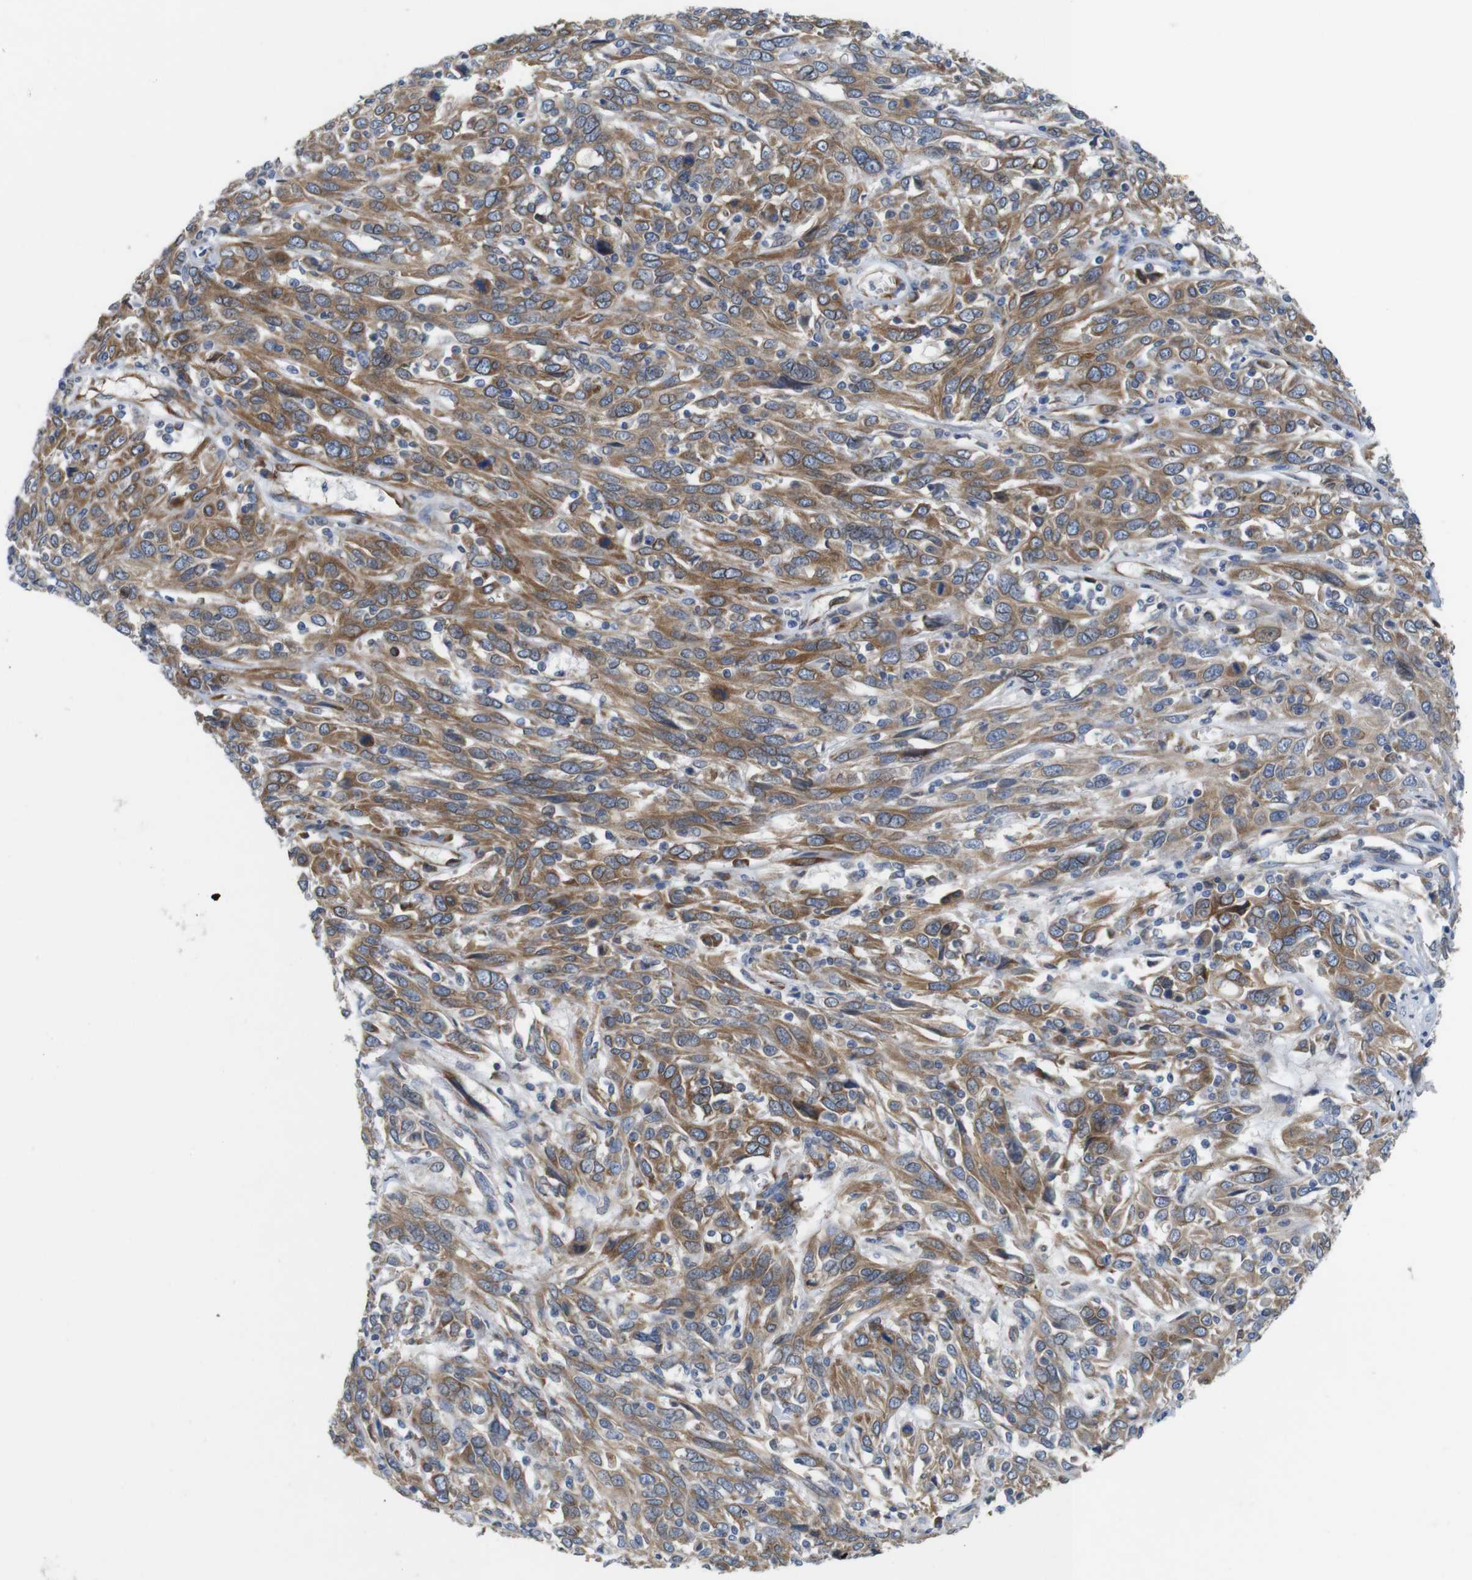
{"staining": {"intensity": "moderate", "quantity": ">75%", "location": "cytoplasmic/membranous"}, "tissue": "cervical cancer", "cell_type": "Tumor cells", "image_type": "cancer", "snomed": [{"axis": "morphology", "description": "Squamous cell carcinoma, NOS"}, {"axis": "topography", "description": "Cervix"}], "caption": "IHC of cervical cancer reveals medium levels of moderate cytoplasmic/membranous expression in approximately >75% of tumor cells. (DAB (3,3'-diaminobenzidine) IHC, brown staining for protein, blue staining for nuclei).", "gene": "HACD3", "patient": {"sex": "female", "age": 46}}